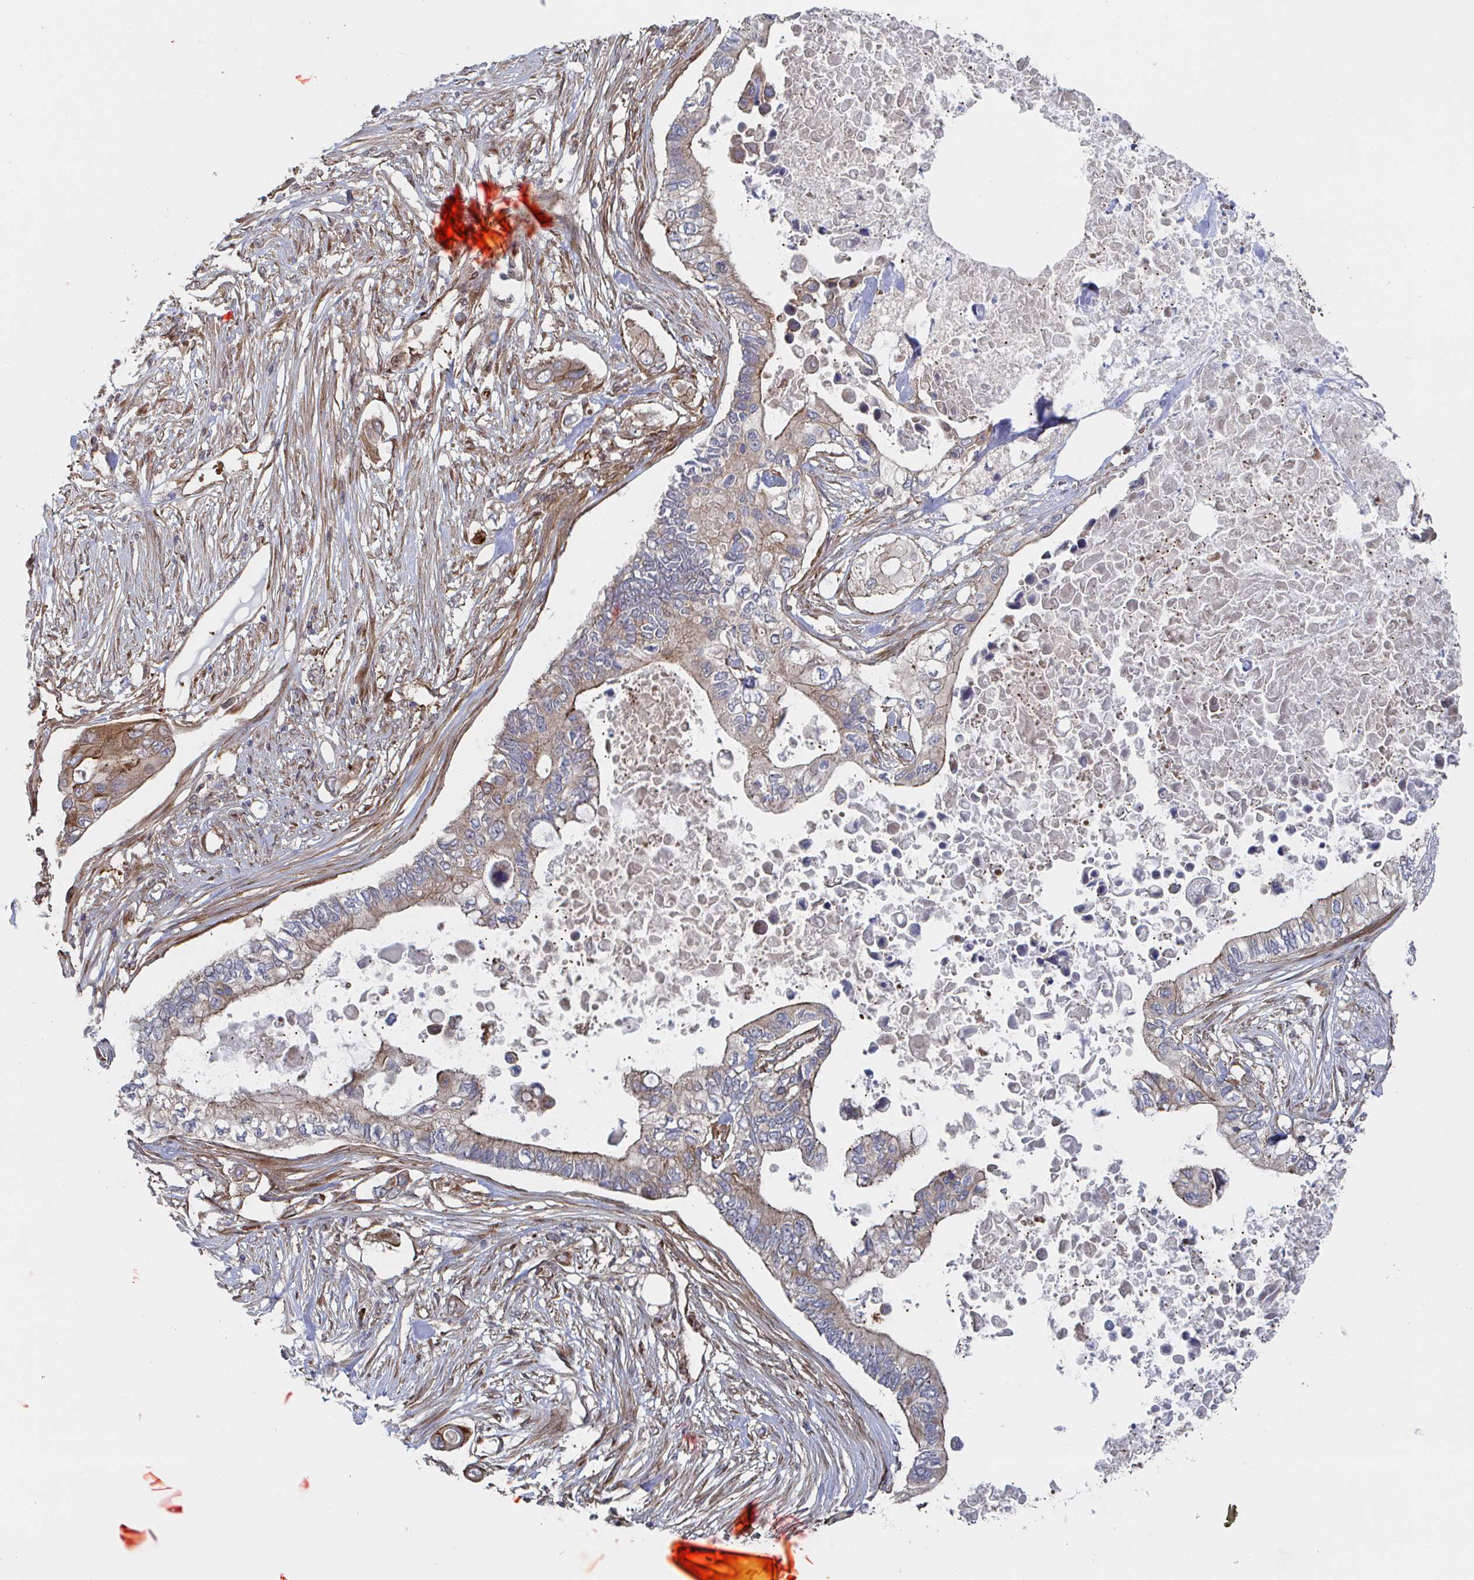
{"staining": {"intensity": "weak", "quantity": ">75%", "location": "cytoplasmic/membranous"}, "tissue": "pancreatic cancer", "cell_type": "Tumor cells", "image_type": "cancer", "snomed": [{"axis": "morphology", "description": "Adenocarcinoma, NOS"}, {"axis": "topography", "description": "Pancreas"}], "caption": "A high-resolution photomicrograph shows immunohistochemistry (IHC) staining of pancreatic cancer, which exhibits weak cytoplasmic/membranous positivity in about >75% of tumor cells.", "gene": "DVL3", "patient": {"sex": "female", "age": 63}}